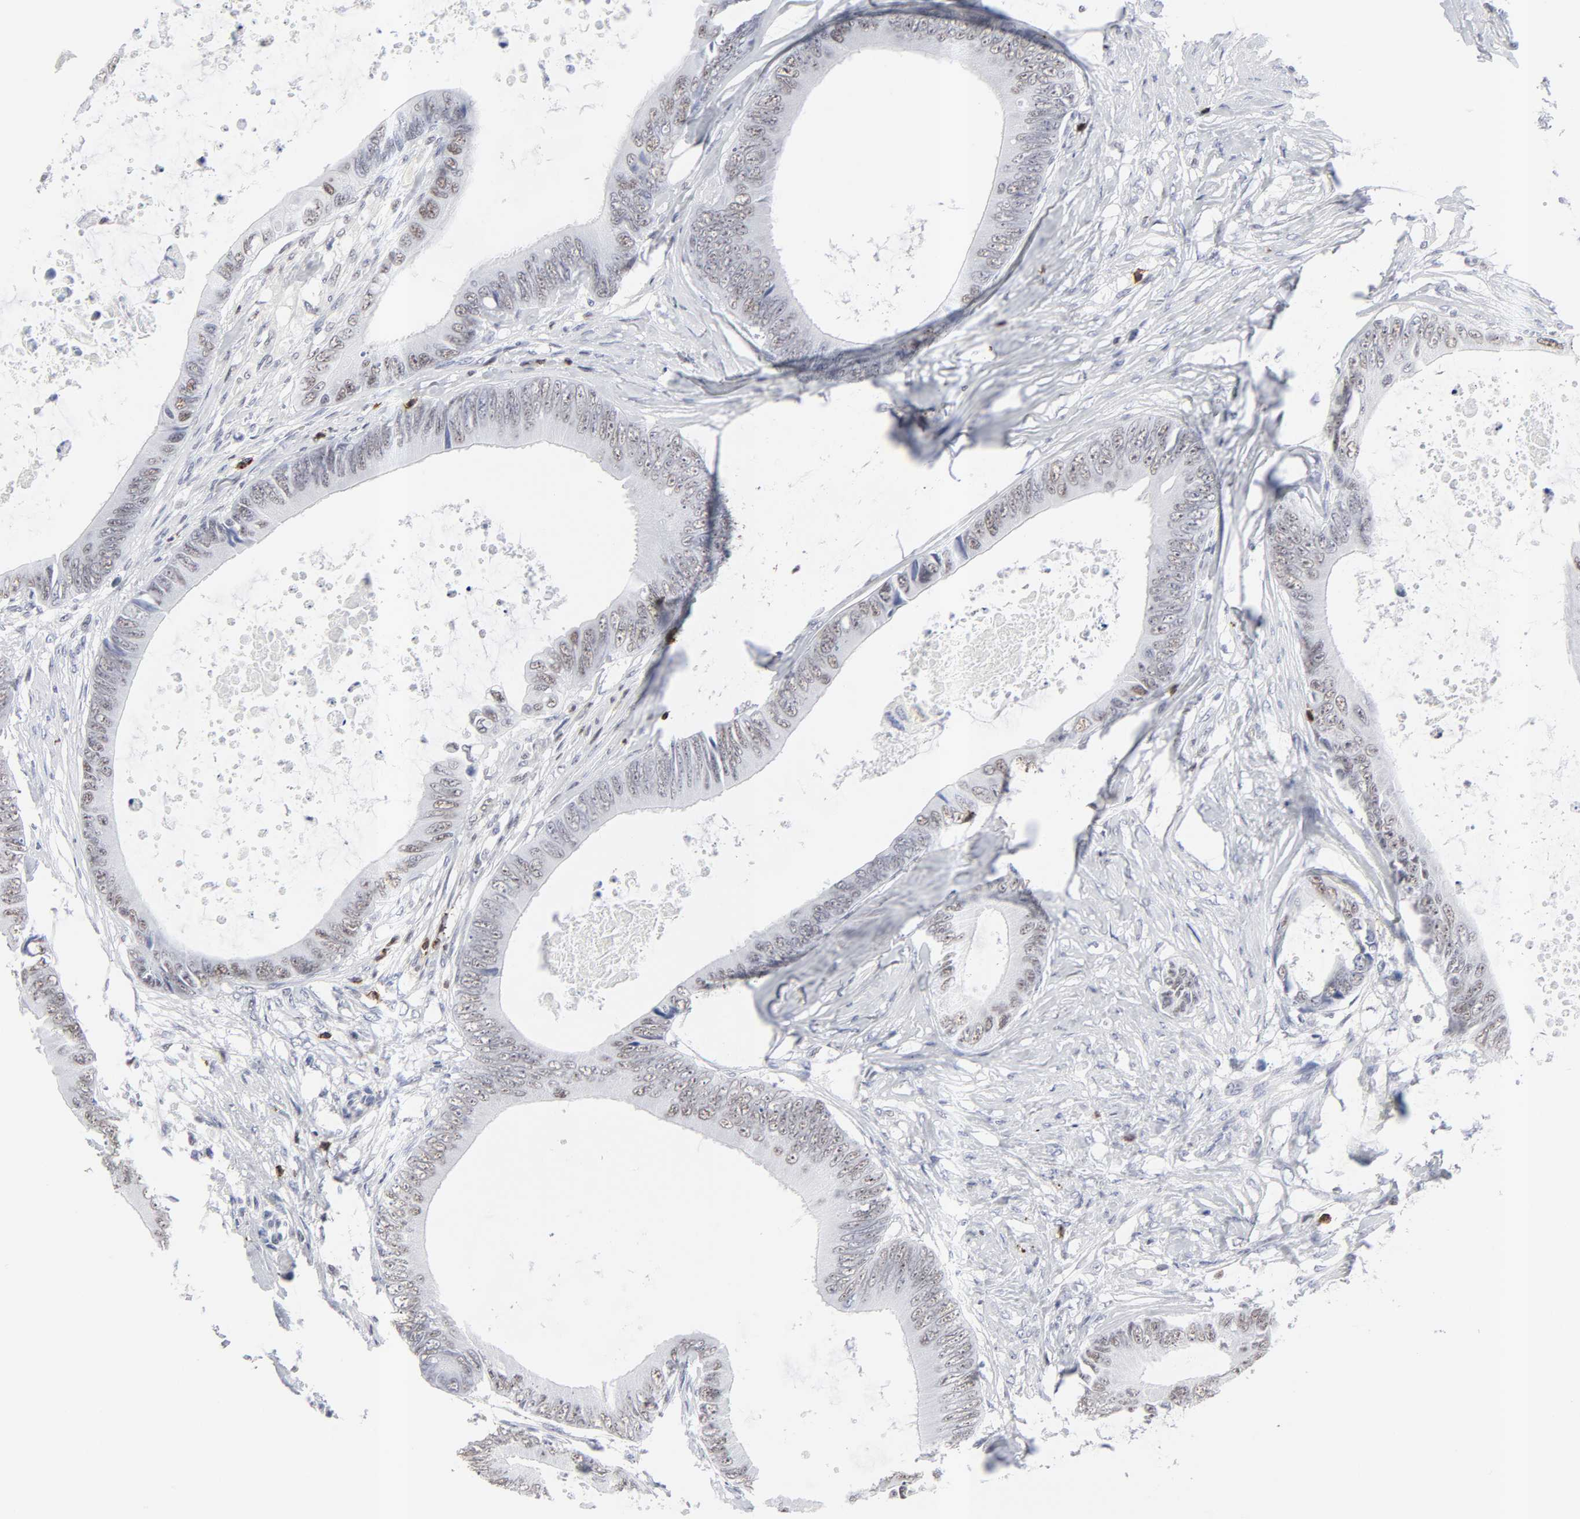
{"staining": {"intensity": "weak", "quantity": ">75%", "location": "nuclear"}, "tissue": "colorectal cancer", "cell_type": "Tumor cells", "image_type": "cancer", "snomed": [{"axis": "morphology", "description": "Normal tissue, NOS"}, {"axis": "morphology", "description": "Adenocarcinoma, NOS"}, {"axis": "topography", "description": "Rectum"}, {"axis": "topography", "description": "Peripheral nerve tissue"}], "caption": "Immunohistochemical staining of human colorectal cancer shows weak nuclear protein staining in approximately >75% of tumor cells.", "gene": "CD2", "patient": {"sex": "female", "age": 77}}